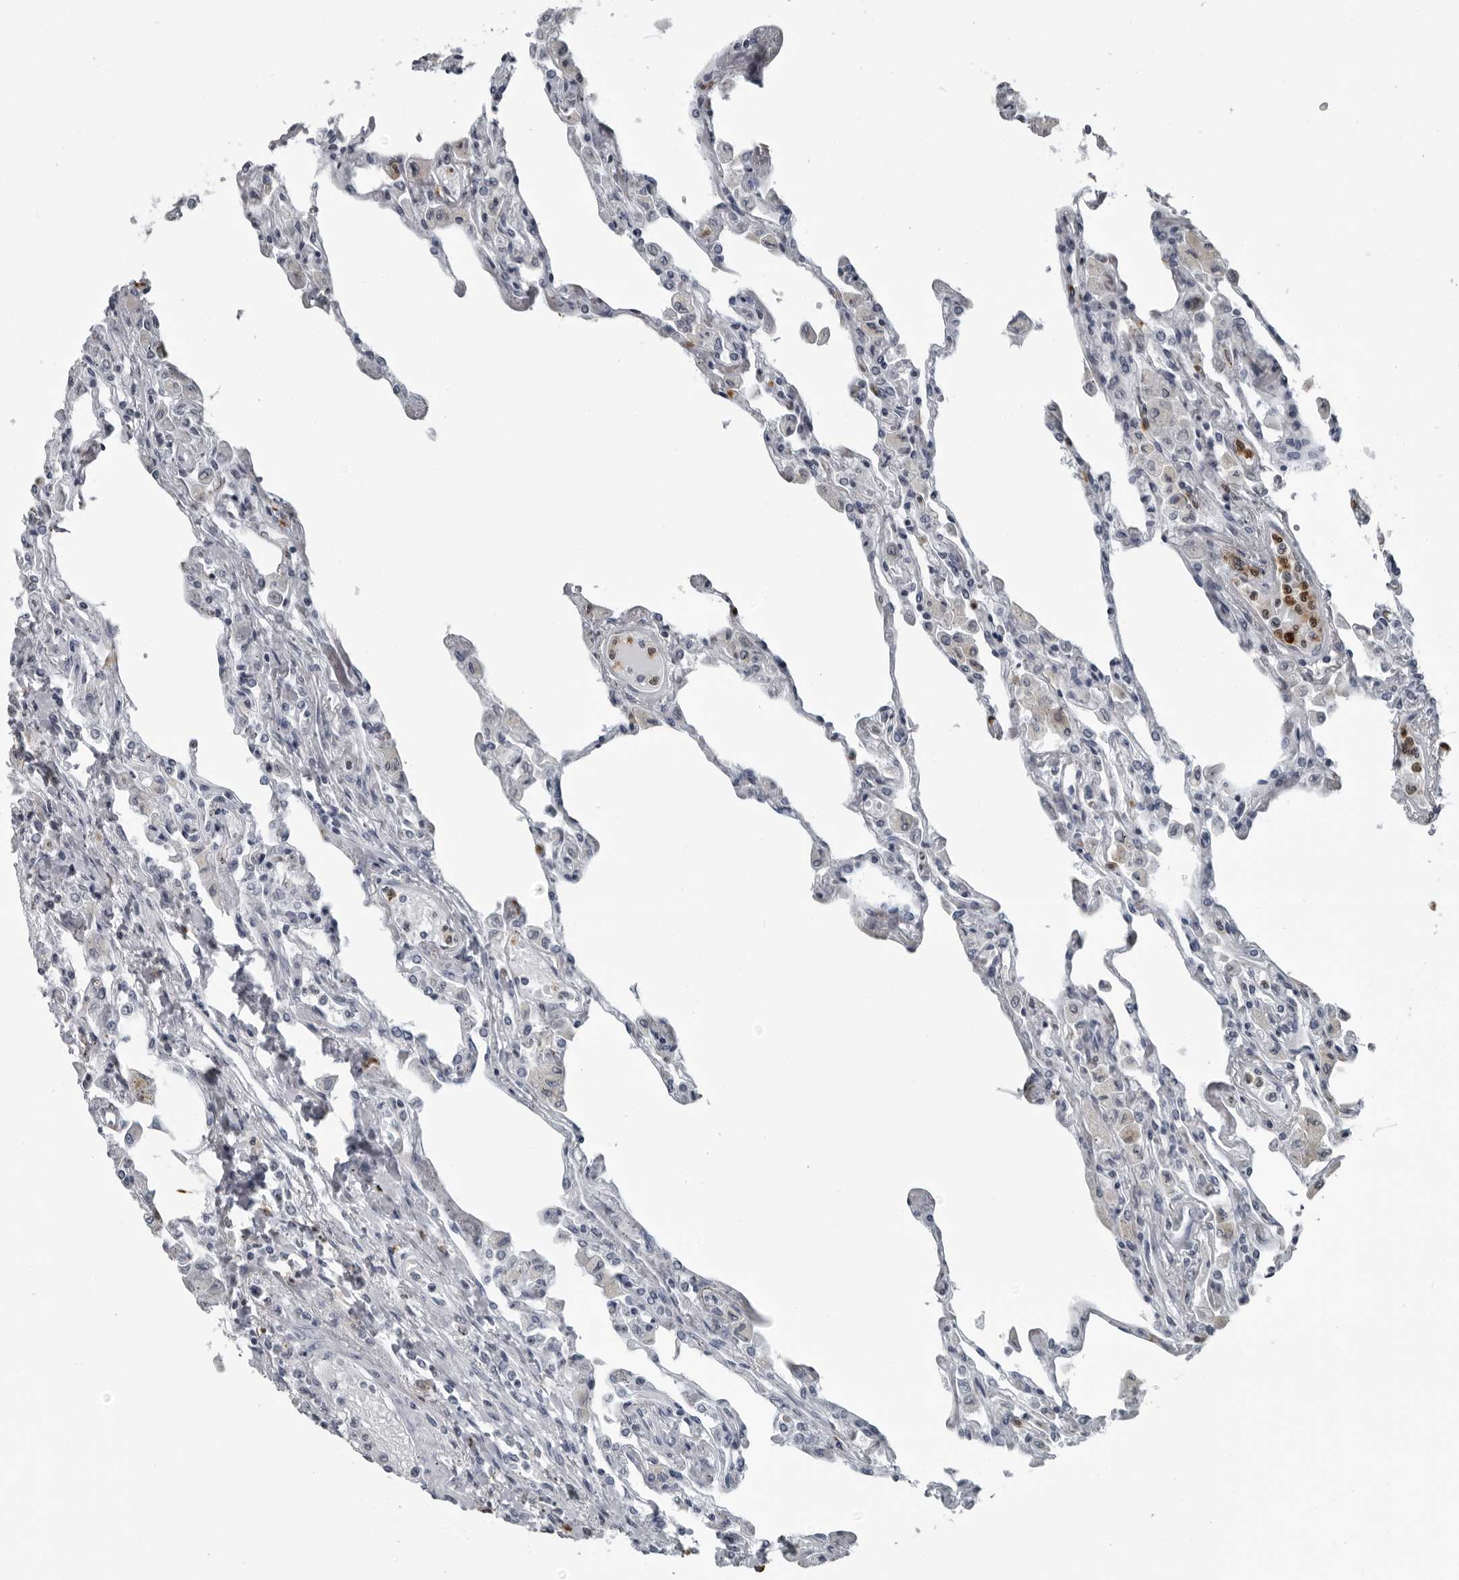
{"staining": {"intensity": "negative", "quantity": "none", "location": "none"}, "tissue": "lung", "cell_type": "Alveolar cells", "image_type": "normal", "snomed": [{"axis": "morphology", "description": "Normal tissue, NOS"}, {"axis": "topography", "description": "Bronchus"}, {"axis": "topography", "description": "Lung"}], "caption": "Immunohistochemical staining of unremarkable lung reveals no significant staining in alveolar cells. (DAB IHC visualized using brightfield microscopy, high magnification).", "gene": "RTCA", "patient": {"sex": "female", "age": 49}}